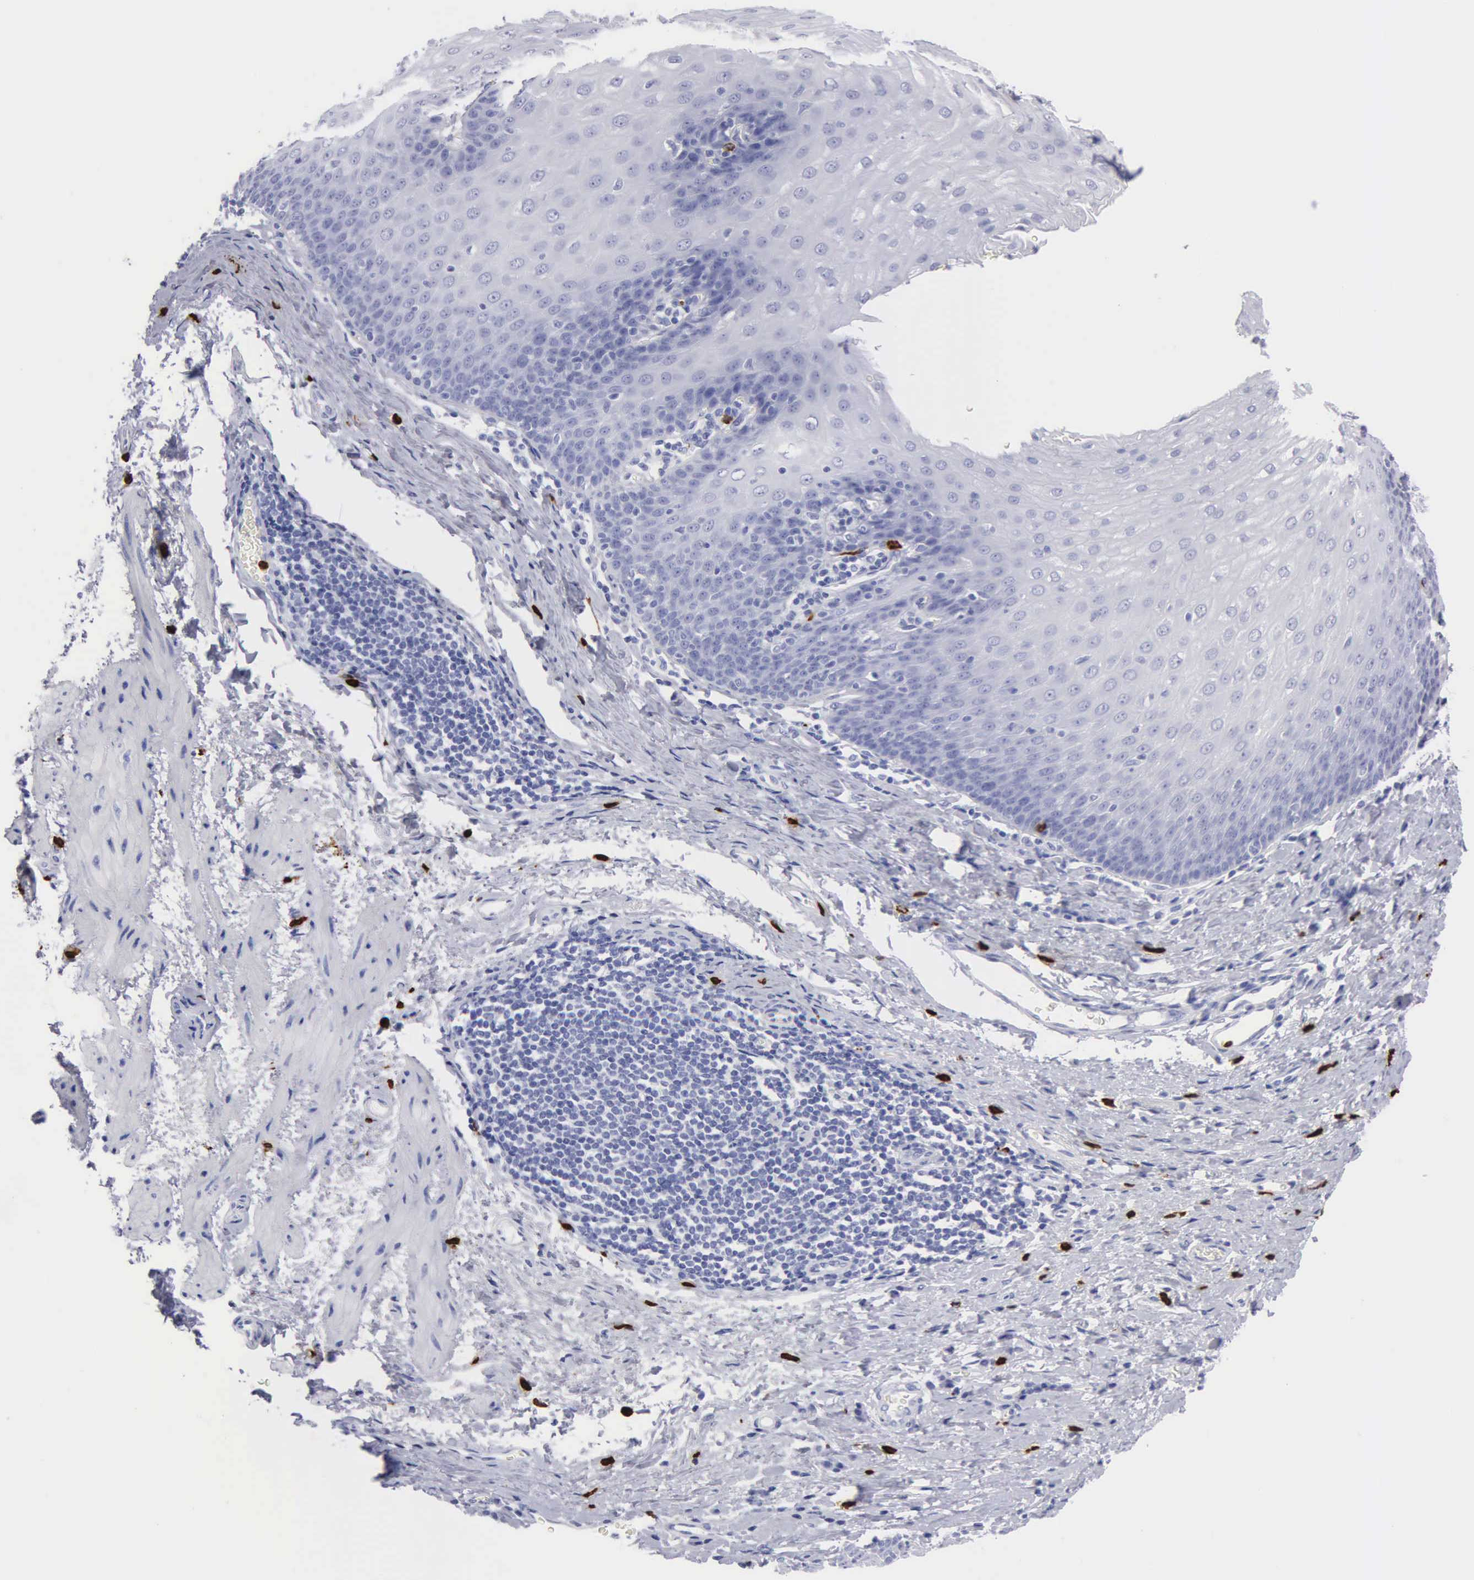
{"staining": {"intensity": "negative", "quantity": "none", "location": "none"}, "tissue": "esophagus", "cell_type": "Squamous epithelial cells", "image_type": "normal", "snomed": [{"axis": "morphology", "description": "Normal tissue, NOS"}, {"axis": "topography", "description": "Esophagus"}], "caption": "High power microscopy photomicrograph of an immunohistochemistry (IHC) histopathology image of normal esophagus, revealing no significant expression in squamous epithelial cells.", "gene": "CTSG", "patient": {"sex": "female", "age": 61}}